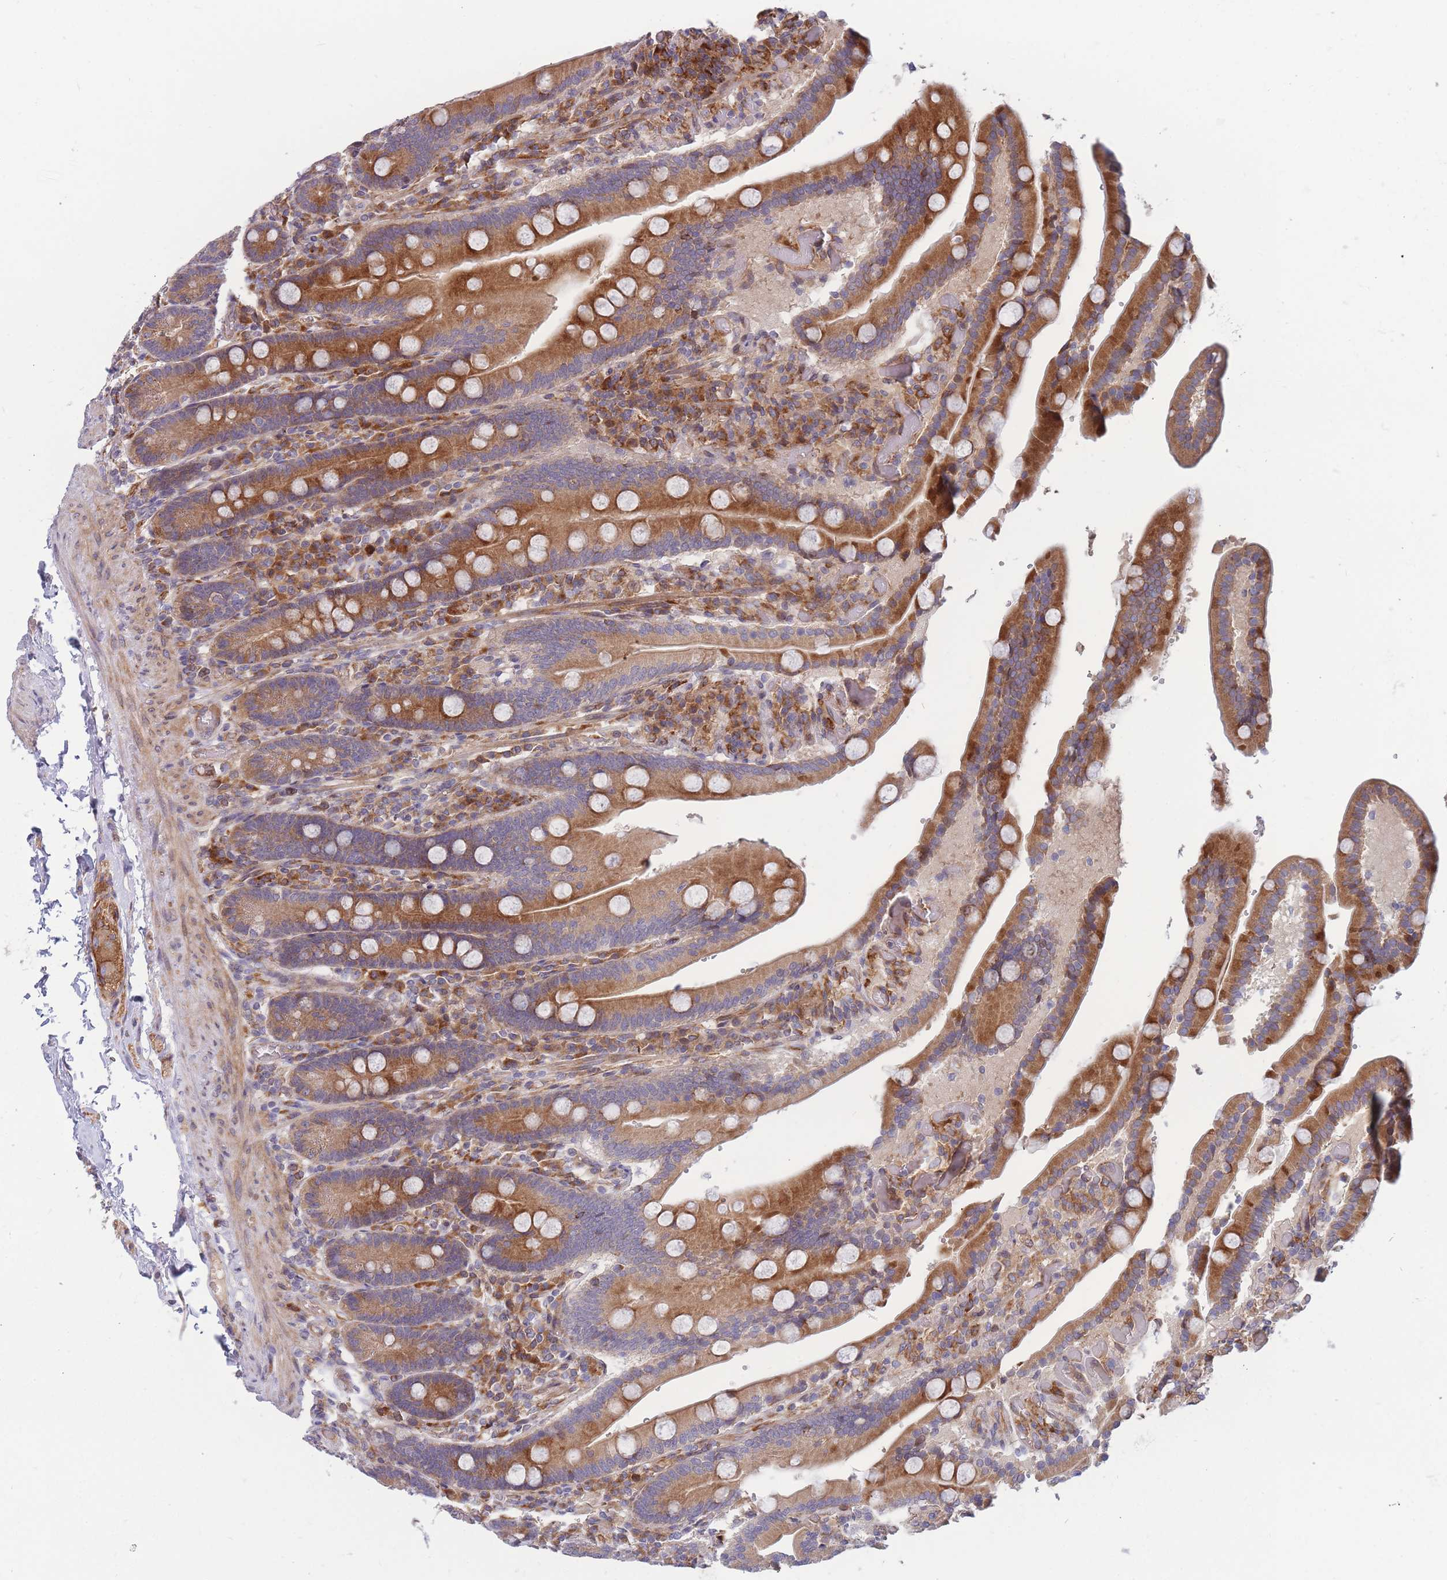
{"staining": {"intensity": "moderate", "quantity": ">75%", "location": "cytoplasmic/membranous"}, "tissue": "duodenum", "cell_type": "Glandular cells", "image_type": "normal", "snomed": [{"axis": "morphology", "description": "Normal tissue, NOS"}, {"axis": "topography", "description": "Duodenum"}], "caption": "Brown immunohistochemical staining in unremarkable duodenum displays moderate cytoplasmic/membranous staining in about >75% of glandular cells.", "gene": "TMEM131L", "patient": {"sex": "female", "age": 62}}